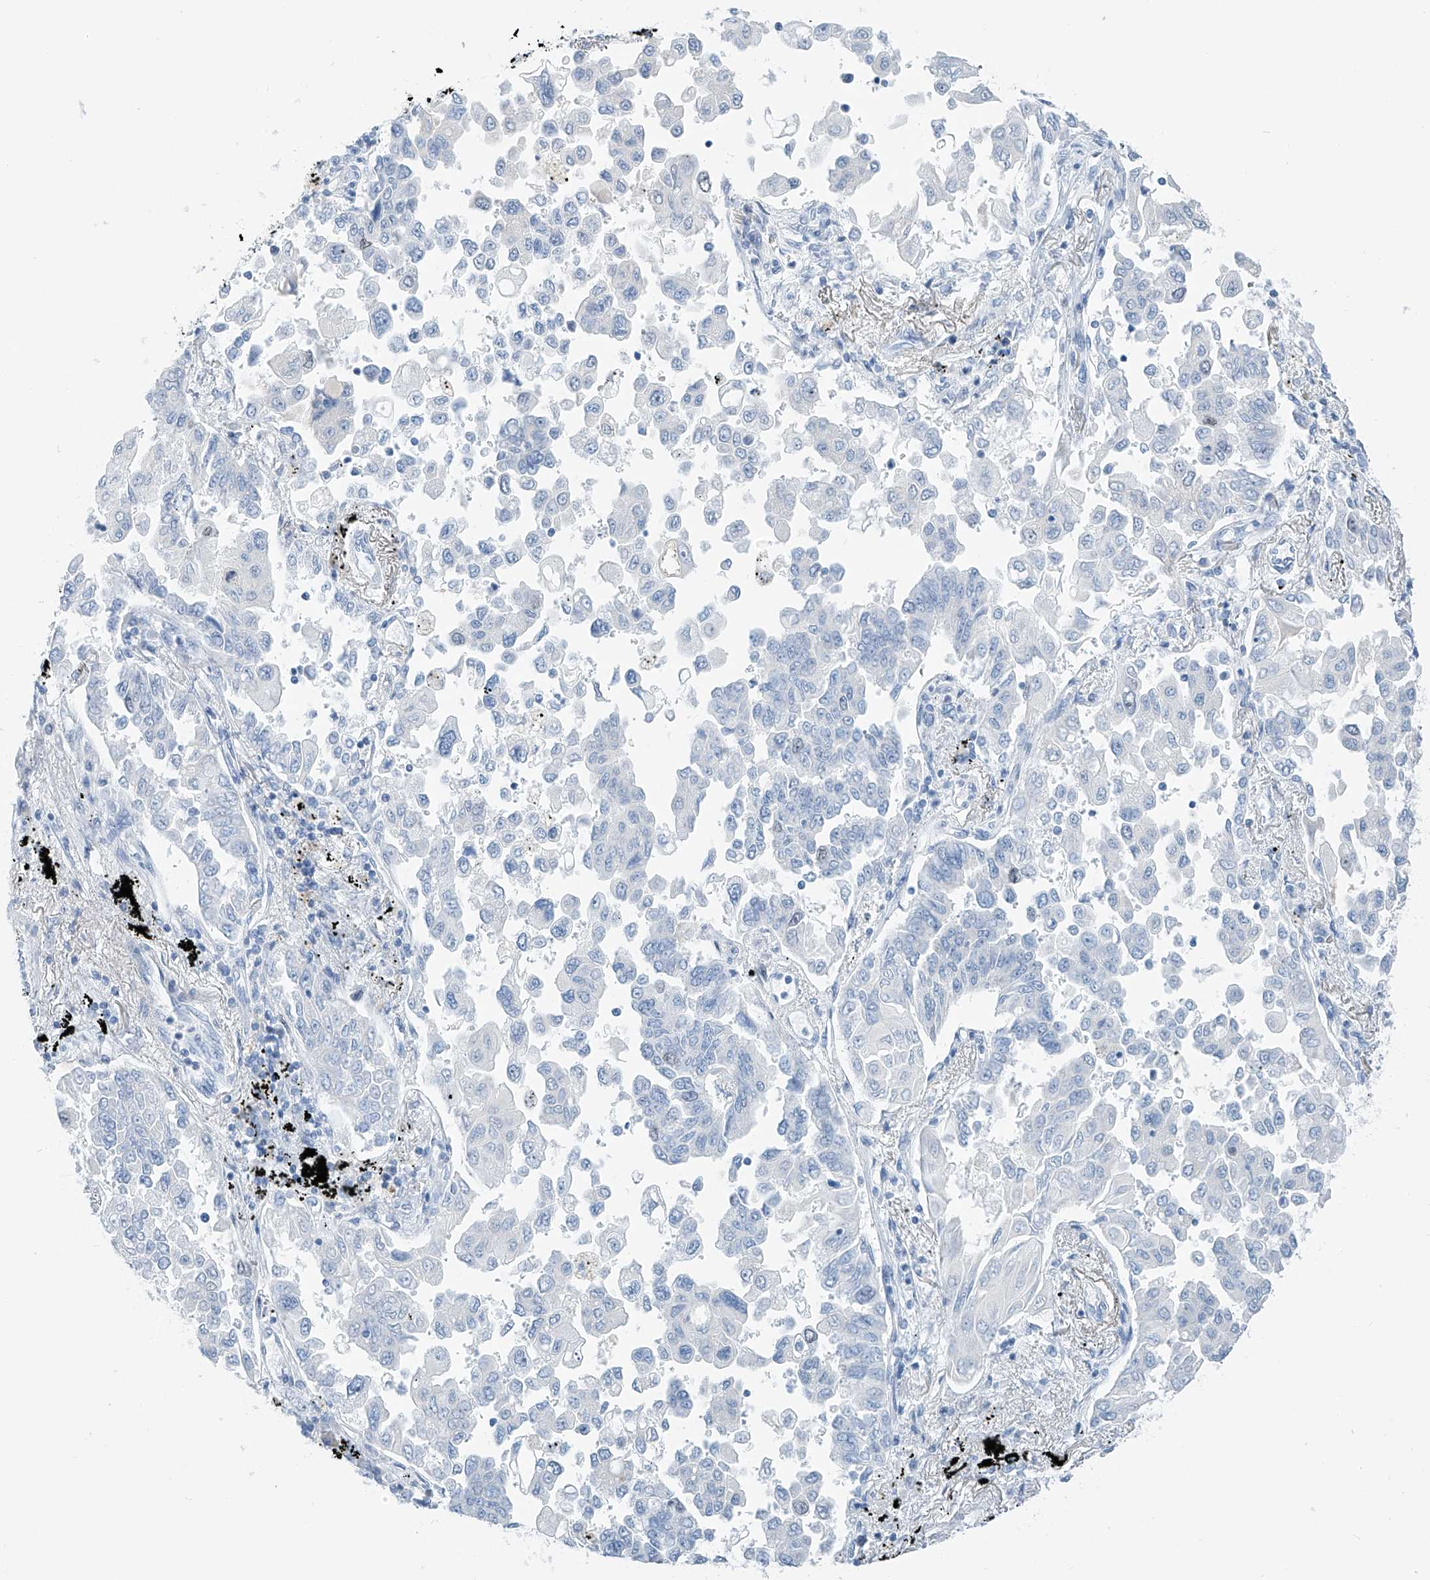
{"staining": {"intensity": "negative", "quantity": "none", "location": "none"}, "tissue": "lung cancer", "cell_type": "Tumor cells", "image_type": "cancer", "snomed": [{"axis": "morphology", "description": "Adenocarcinoma, NOS"}, {"axis": "topography", "description": "Lung"}], "caption": "IHC photomicrograph of lung cancer (adenocarcinoma) stained for a protein (brown), which shows no staining in tumor cells. (DAB (3,3'-diaminobenzidine) immunohistochemistry (IHC) visualized using brightfield microscopy, high magnification).", "gene": "SGO2", "patient": {"sex": "female", "age": 67}}